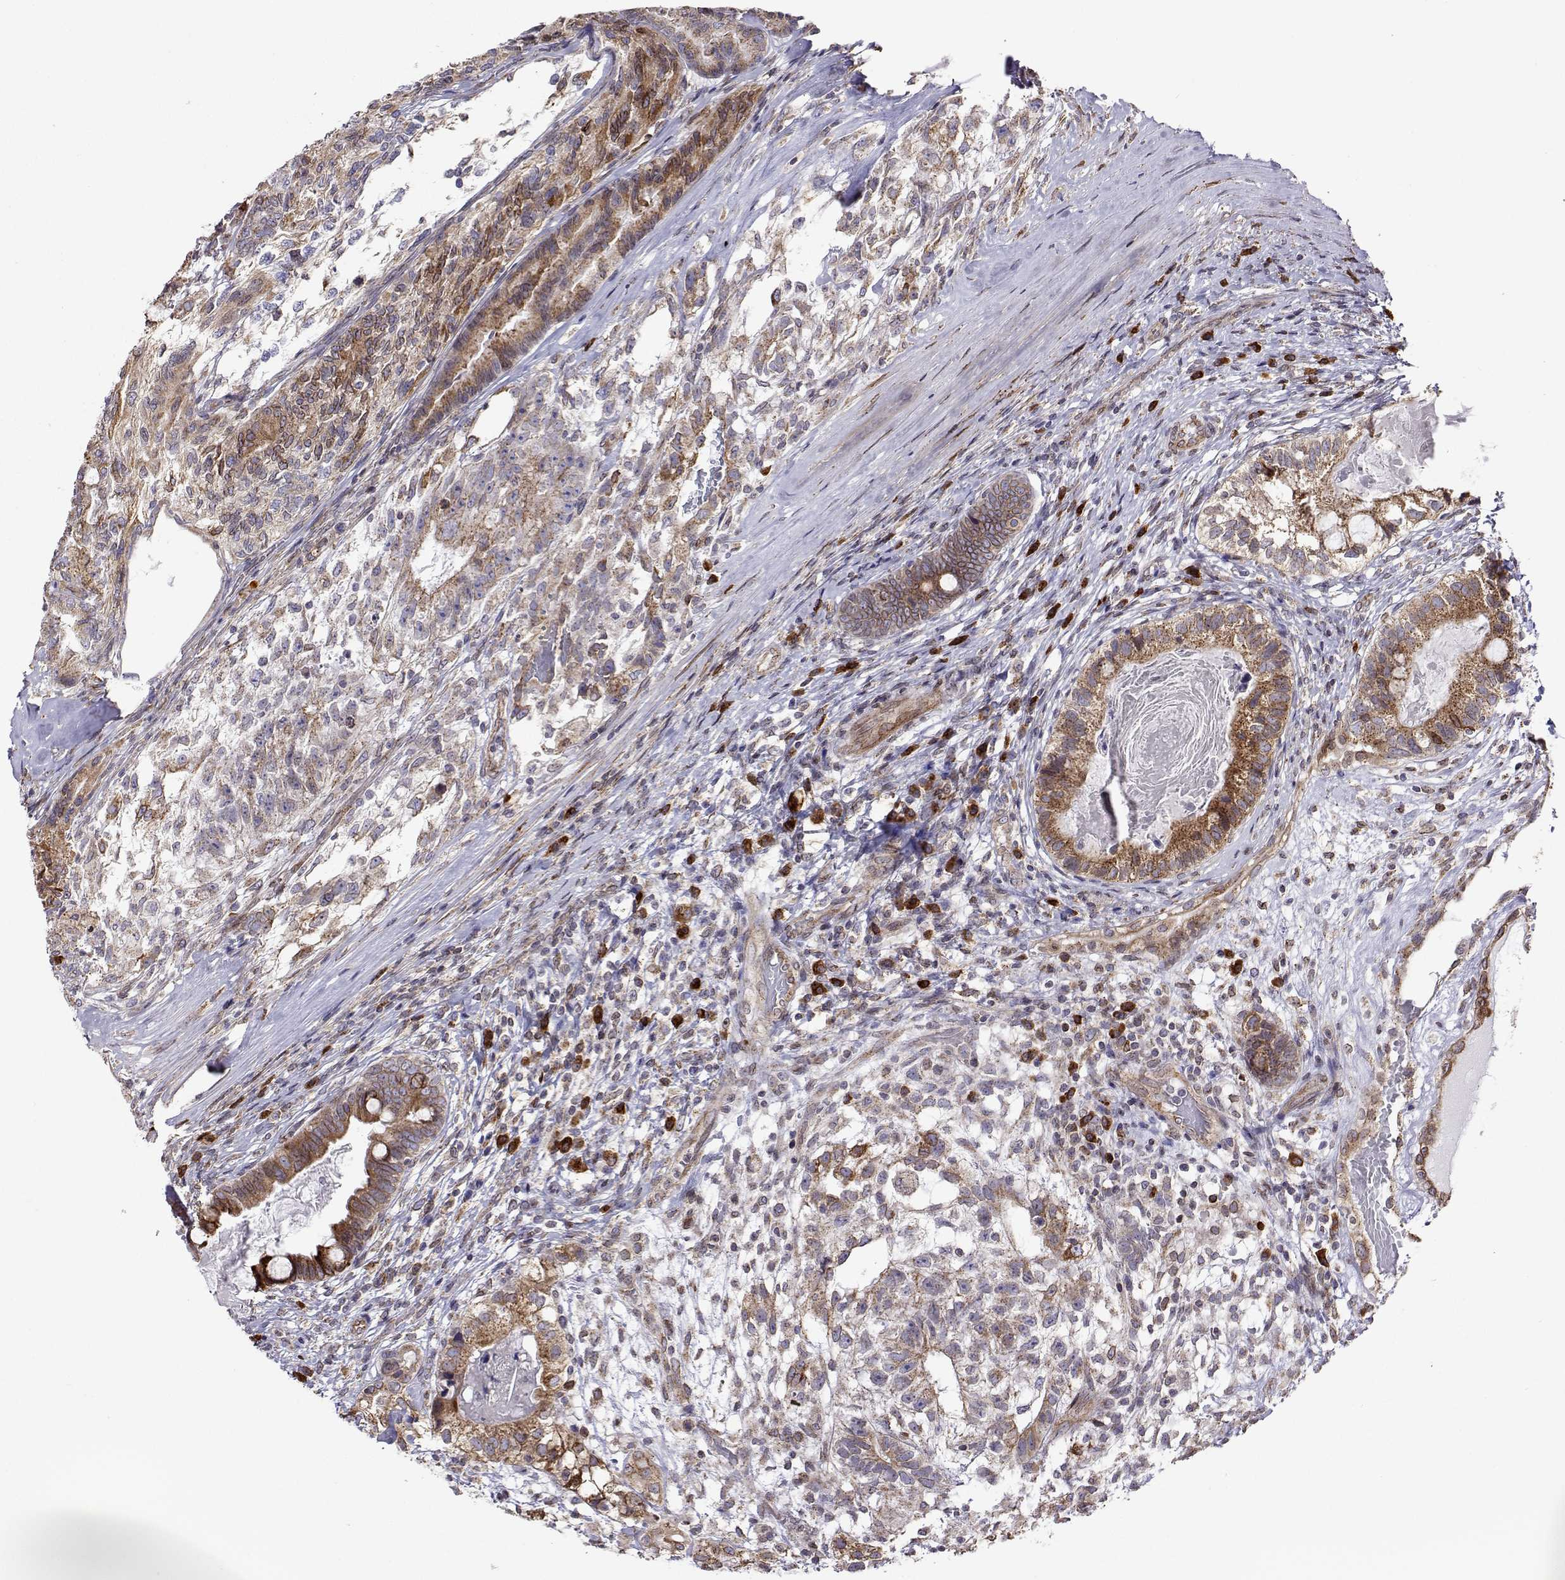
{"staining": {"intensity": "moderate", "quantity": "25%-75%", "location": "cytoplasmic/membranous"}, "tissue": "testis cancer", "cell_type": "Tumor cells", "image_type": "cancer", "snomed": [{"axis": "morphology", "description": "Seminoma, NOS"}, {"axis": "morphology", "description": "Carcinoma, Embryonal, NOS"}, {"axis": "topography", "description": "Testis"}], "caption": "Testis cancer stained for a protein (brown) reveals moderate cytoplasmic/membranous positive expression in about 25%-75% of tumor cells.", "gene": "PGRMC2", "patient": {"sex": "male", "age": 41}}